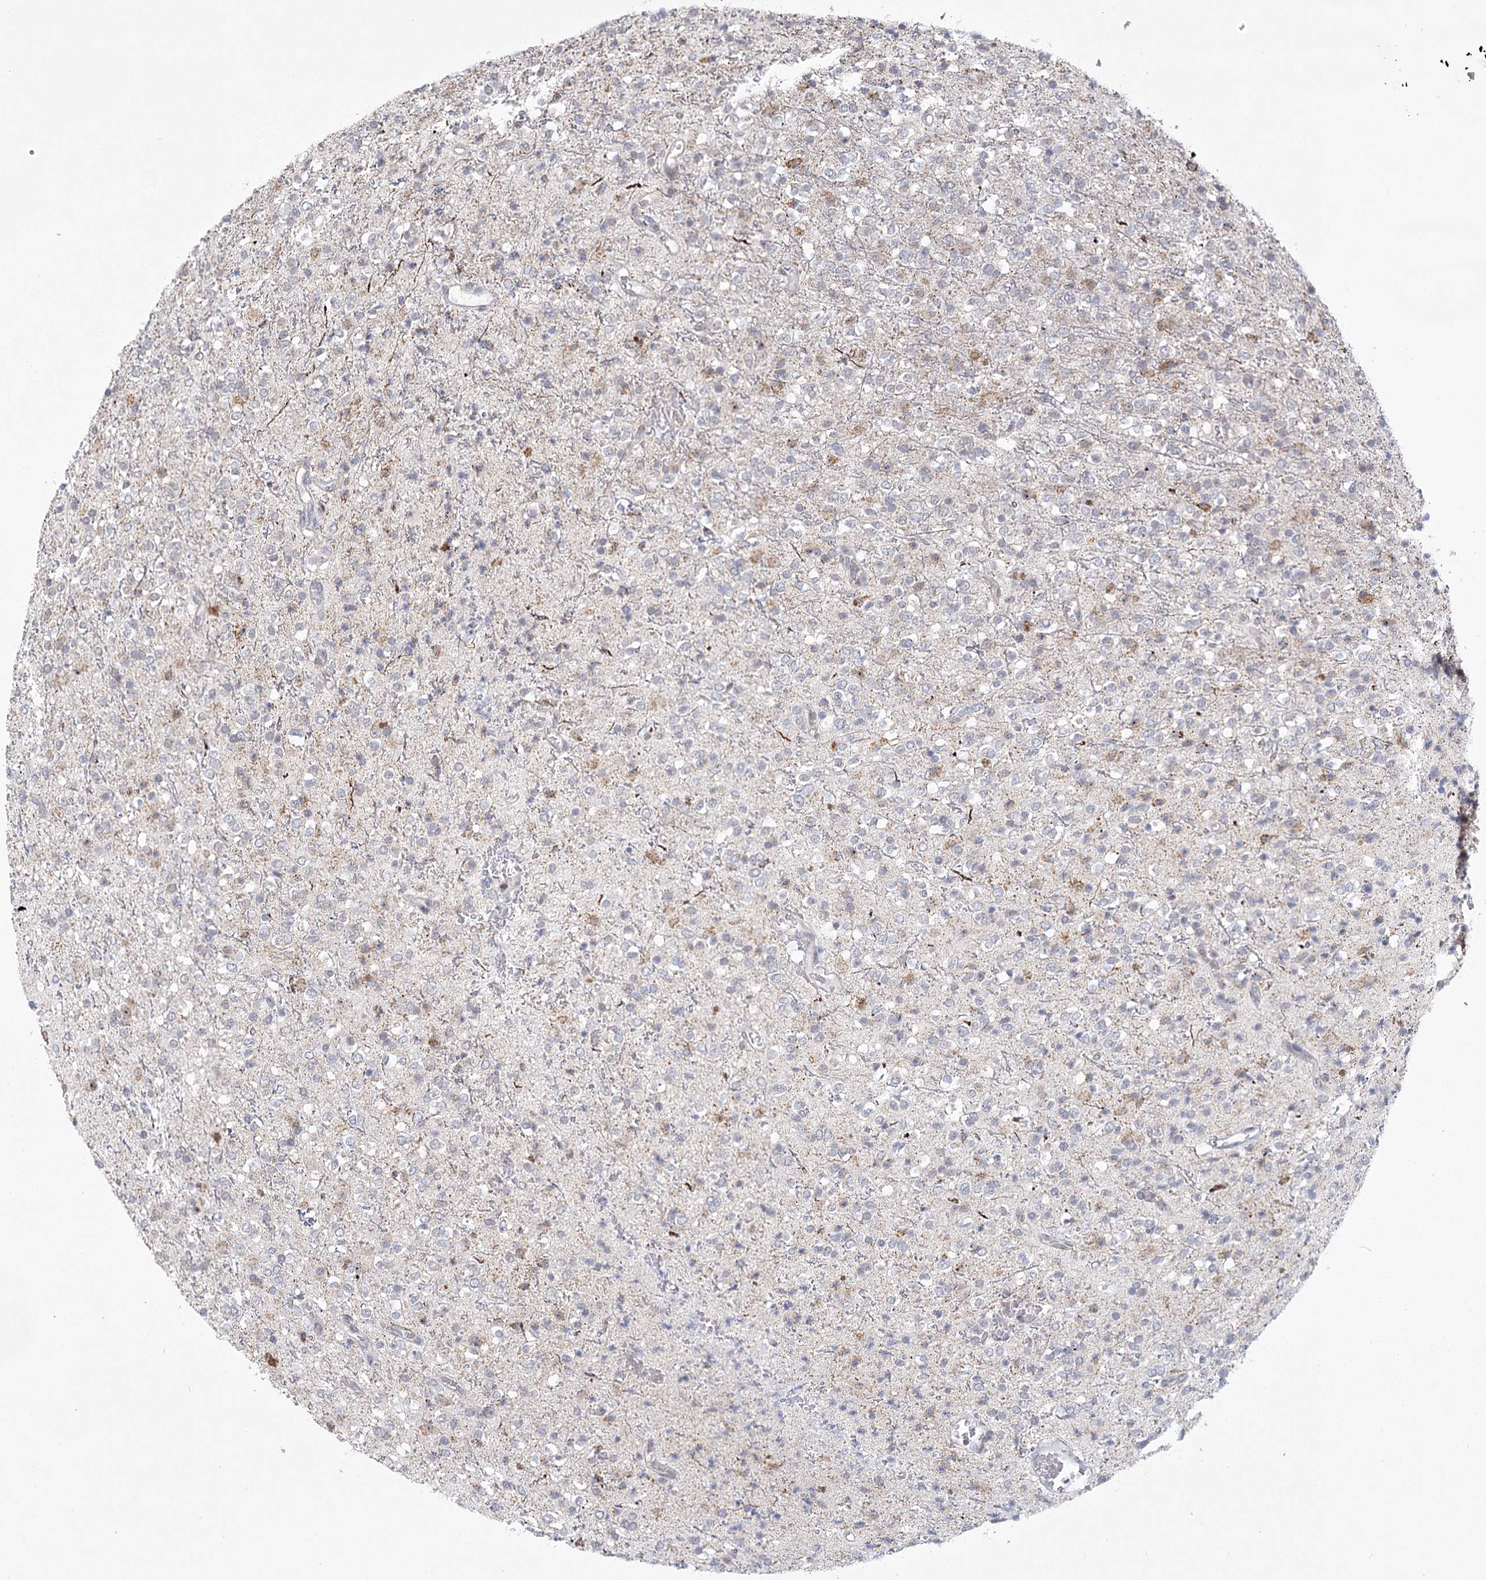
{"staining": {"intensity": "negative", "quantity": "none", "location": "none"}, "tissue": "glioma", "cell_type": "Tumor cells", "image_type": "cancer", "snomed": [{"axis": "morphology", "description": "Glioma, malignant, High grade"}, {"axis": "topography", "description": "Brain"}], "caption": "The immunohistochemistry (IHC) image has no significant positivity in tumor cells of glioma tissue.", "gene": "CIB4", "patient": {"sex": "male", "age": 34}}